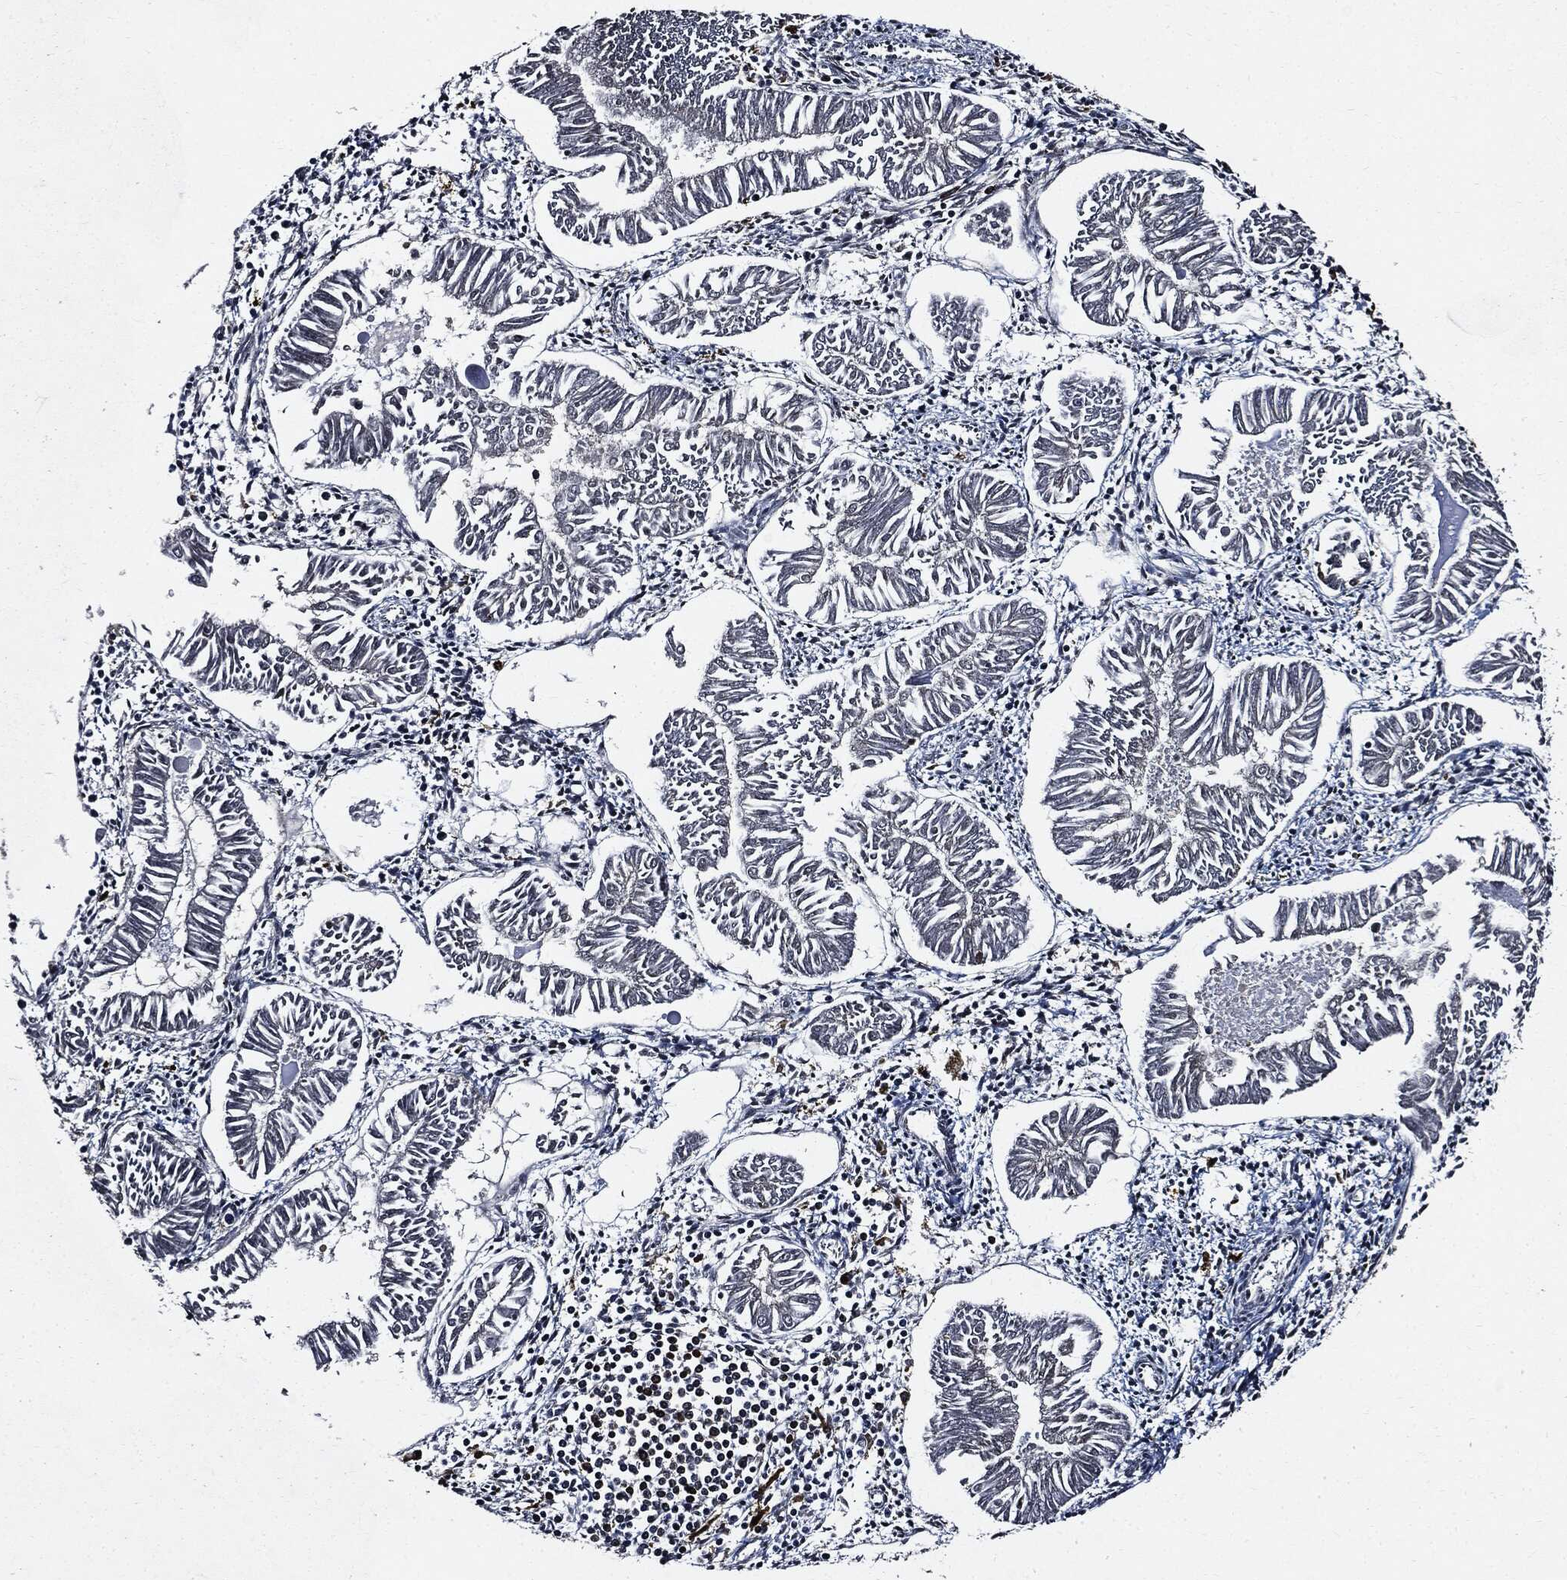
{"staining": {"intensity": "negative", "quantity": "none", "location": "none"}, "tissue": "endometrial cancer", "cell_type": "Tumor cells", "image_type": "cancer", "snomed": [{"axis": "morphology", "description": "Adenocarcinoma, NOS"}, {"axis": "topography", "description": "Endometrium"}], "caption": "Tumor cells are negative for protein expression in human adenocarcinoma (endometrial).", "gene": "SUGT1", "patient": {"sex": "female", "age": 53}}